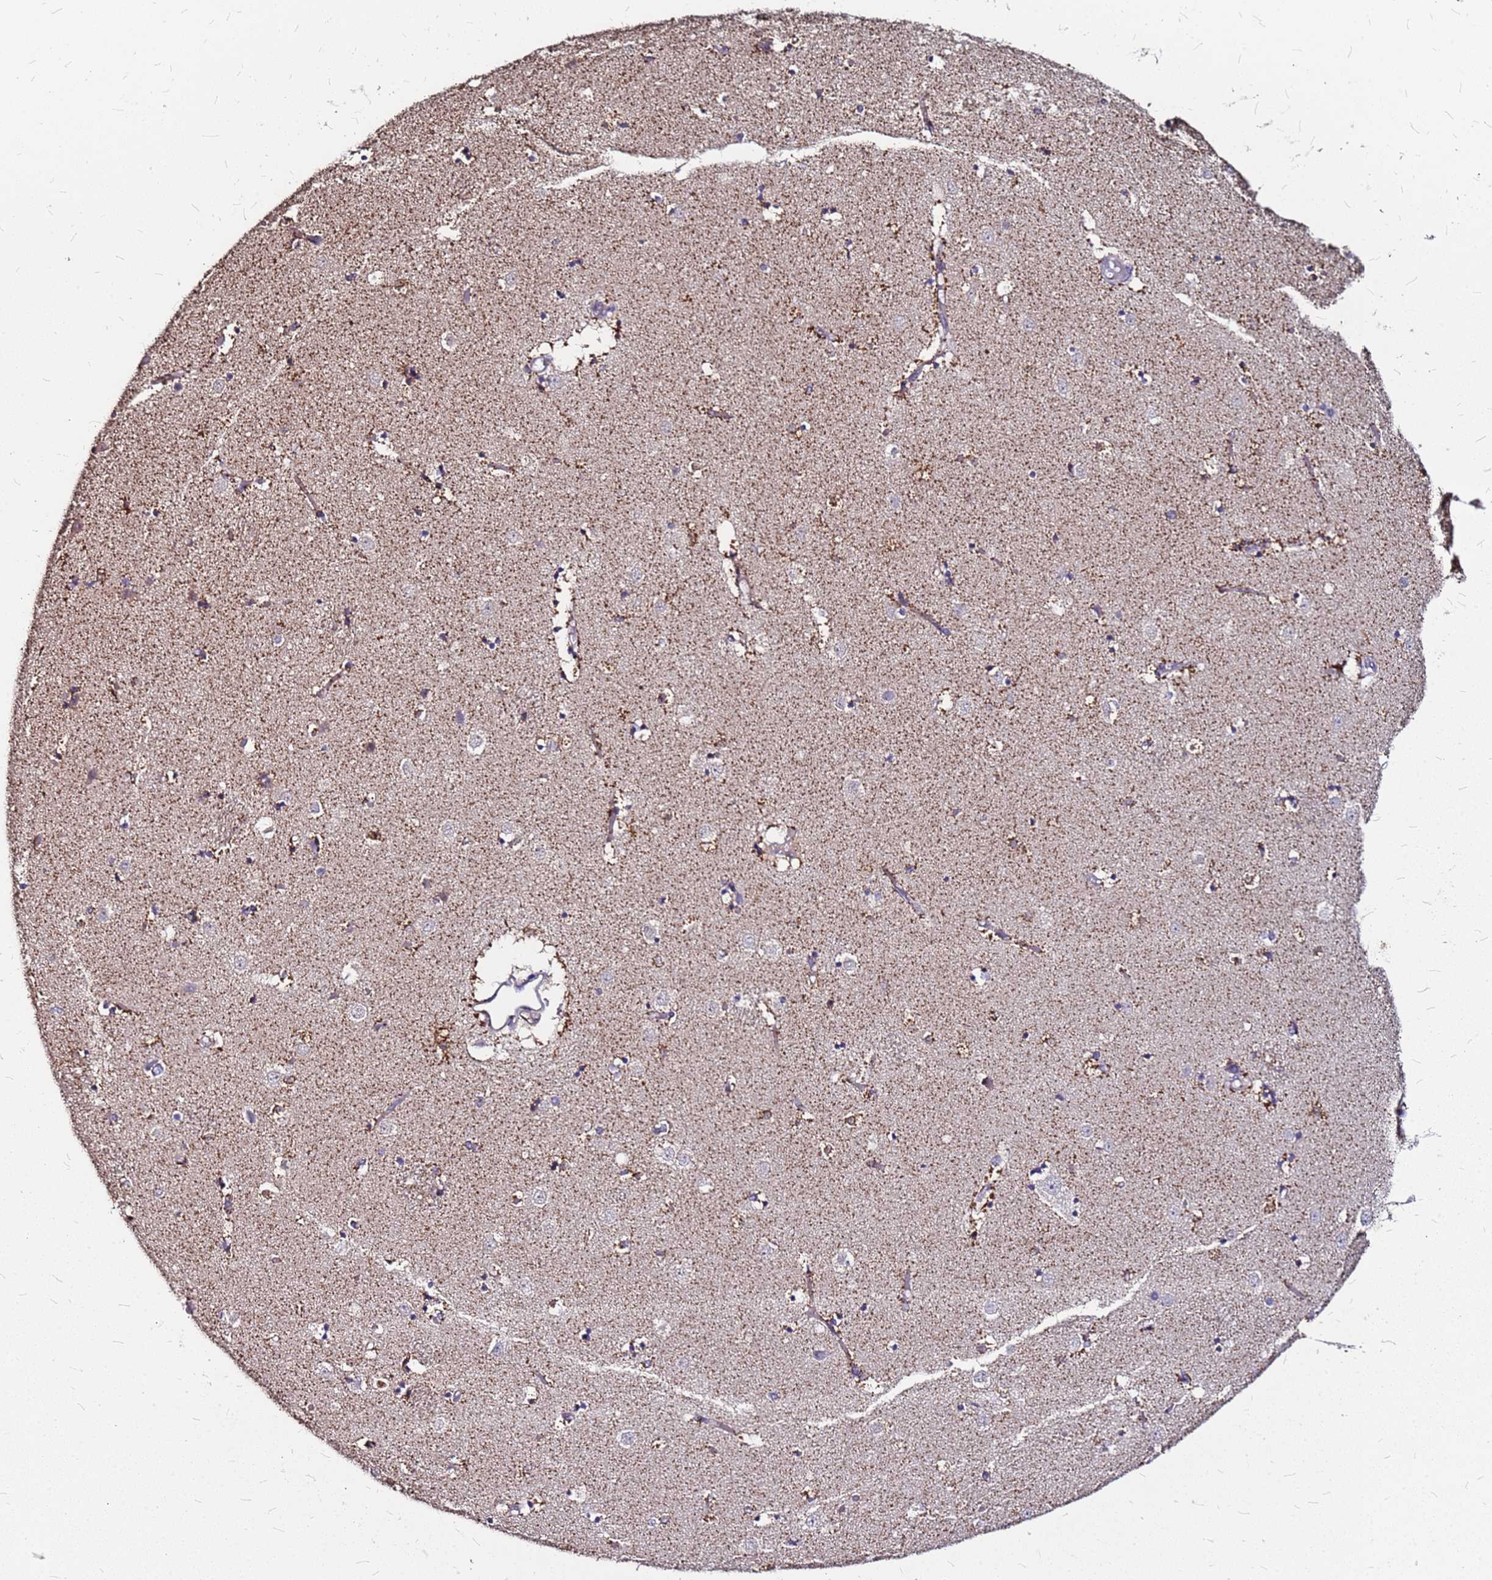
{"staining": {"intensity": "moderate", "quantity": "<25%", "location": "cytoplasmic/membranous"}, "tissue": "caudate", "cell_type": "Glial cells", "image_type": "normal", "snomed": [{"axis": "morphology", "description": "Normal tissue, NOS"}, {"axis": "topography", "description": "Lateral ventricle wall"}], "caption": "Immunohistochemistry (DAB (3,3'-diaminobenzidine)) staining of unremarkable human caudate exhibits moderate cytoplasmic/membranous protein positivity in about <25% of glial cells.", "gene": "DCDC2C", "patient": {"sex": "female", "age": 52}}